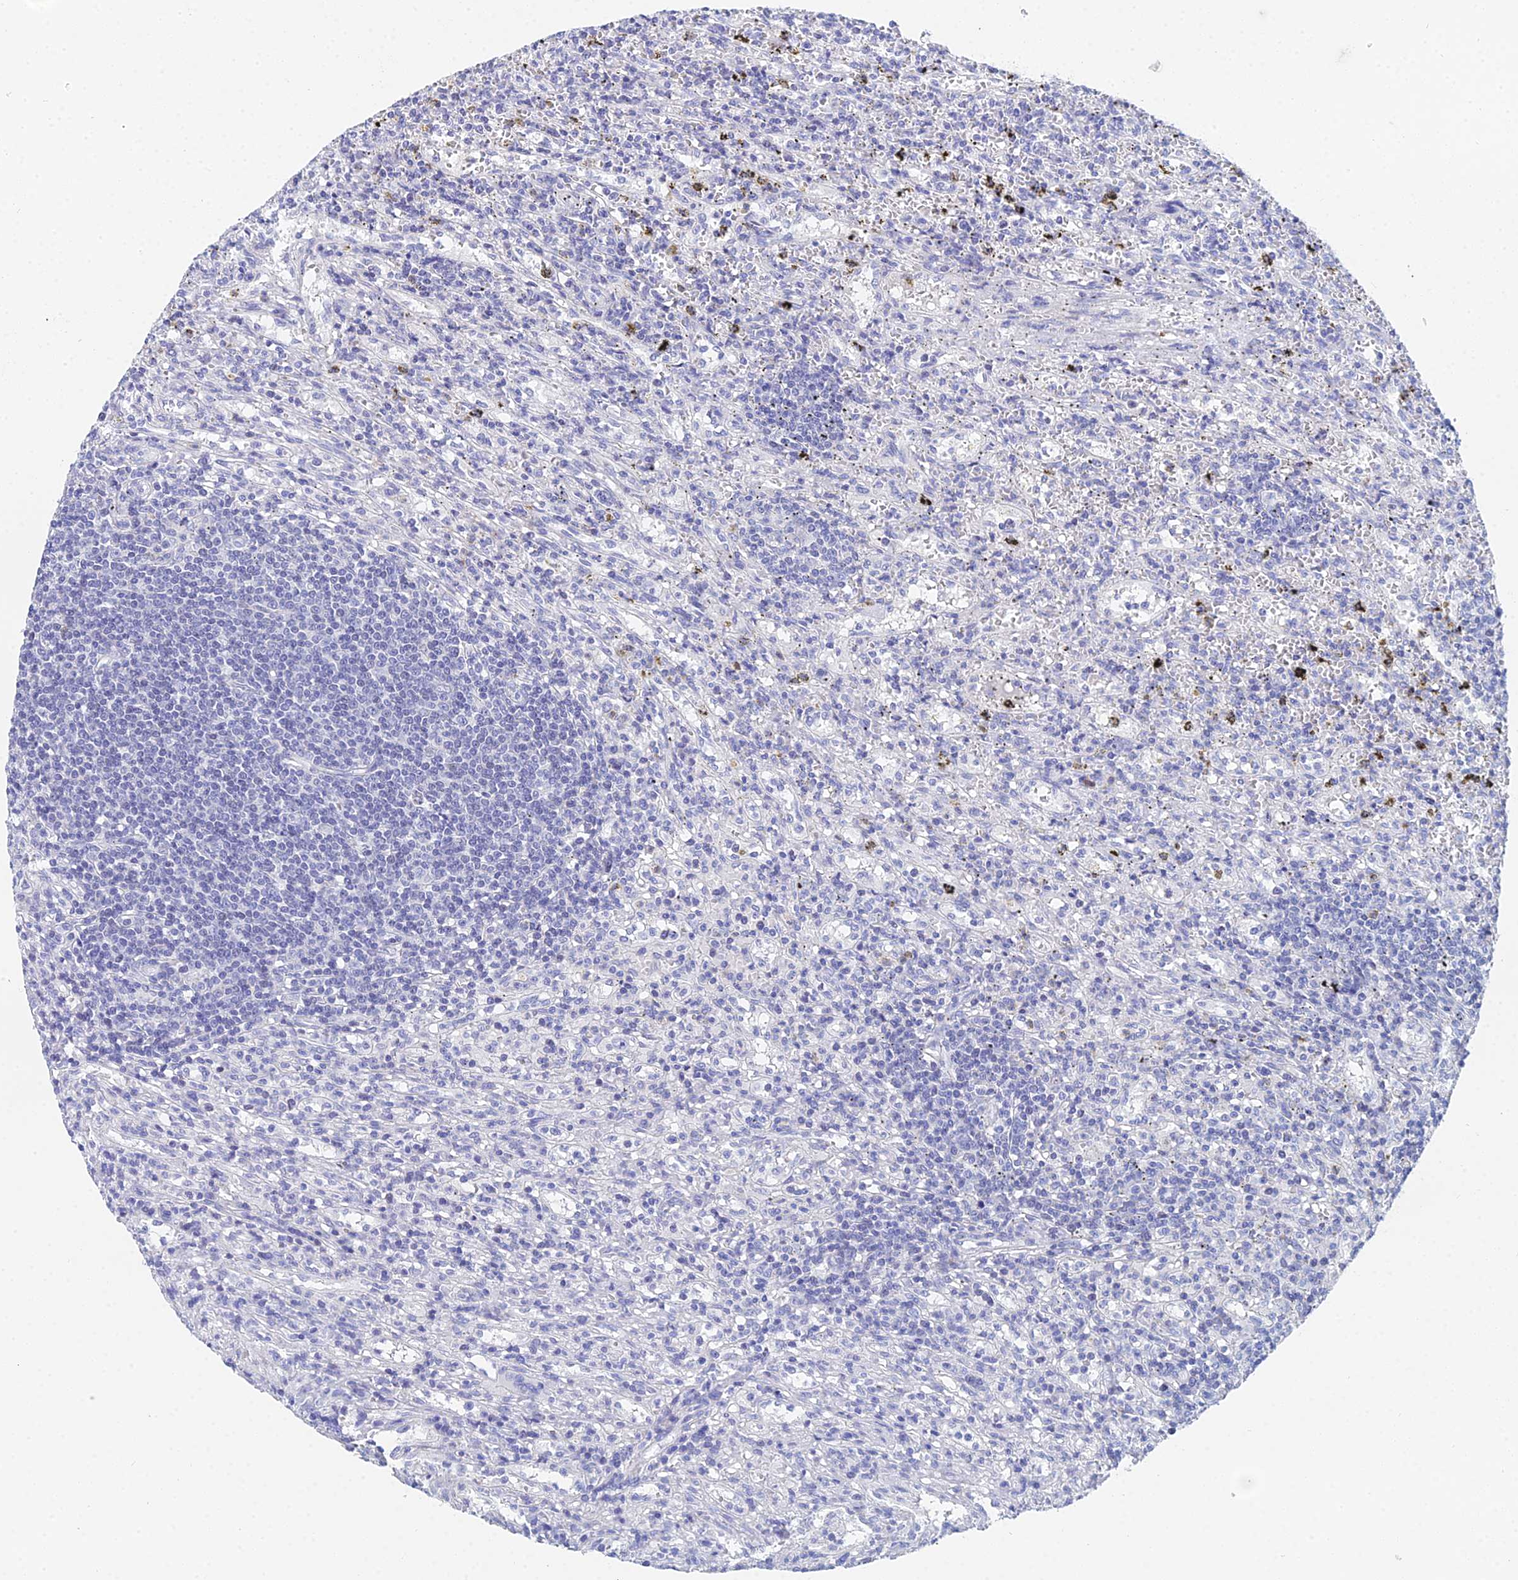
{"staining": {"intensity": "negative", "quantity": "none", "location": "none"}, "tissue": "lymphoma", "cell_type": "Tumor cells", "image_type": "cancer", "snomed": [{"axis": "morphology", "description": "Malignant lymphoma, non-Hodgkin's type, Low grade"}, {"axis": "topography", "description": "Spleen"}], "caption": "Lymphoma was stained to show a protein in brown. There is no significant positivity in tumor cells.", "gene": "OCM", "patient": {"sex": "male", "age": 76}}